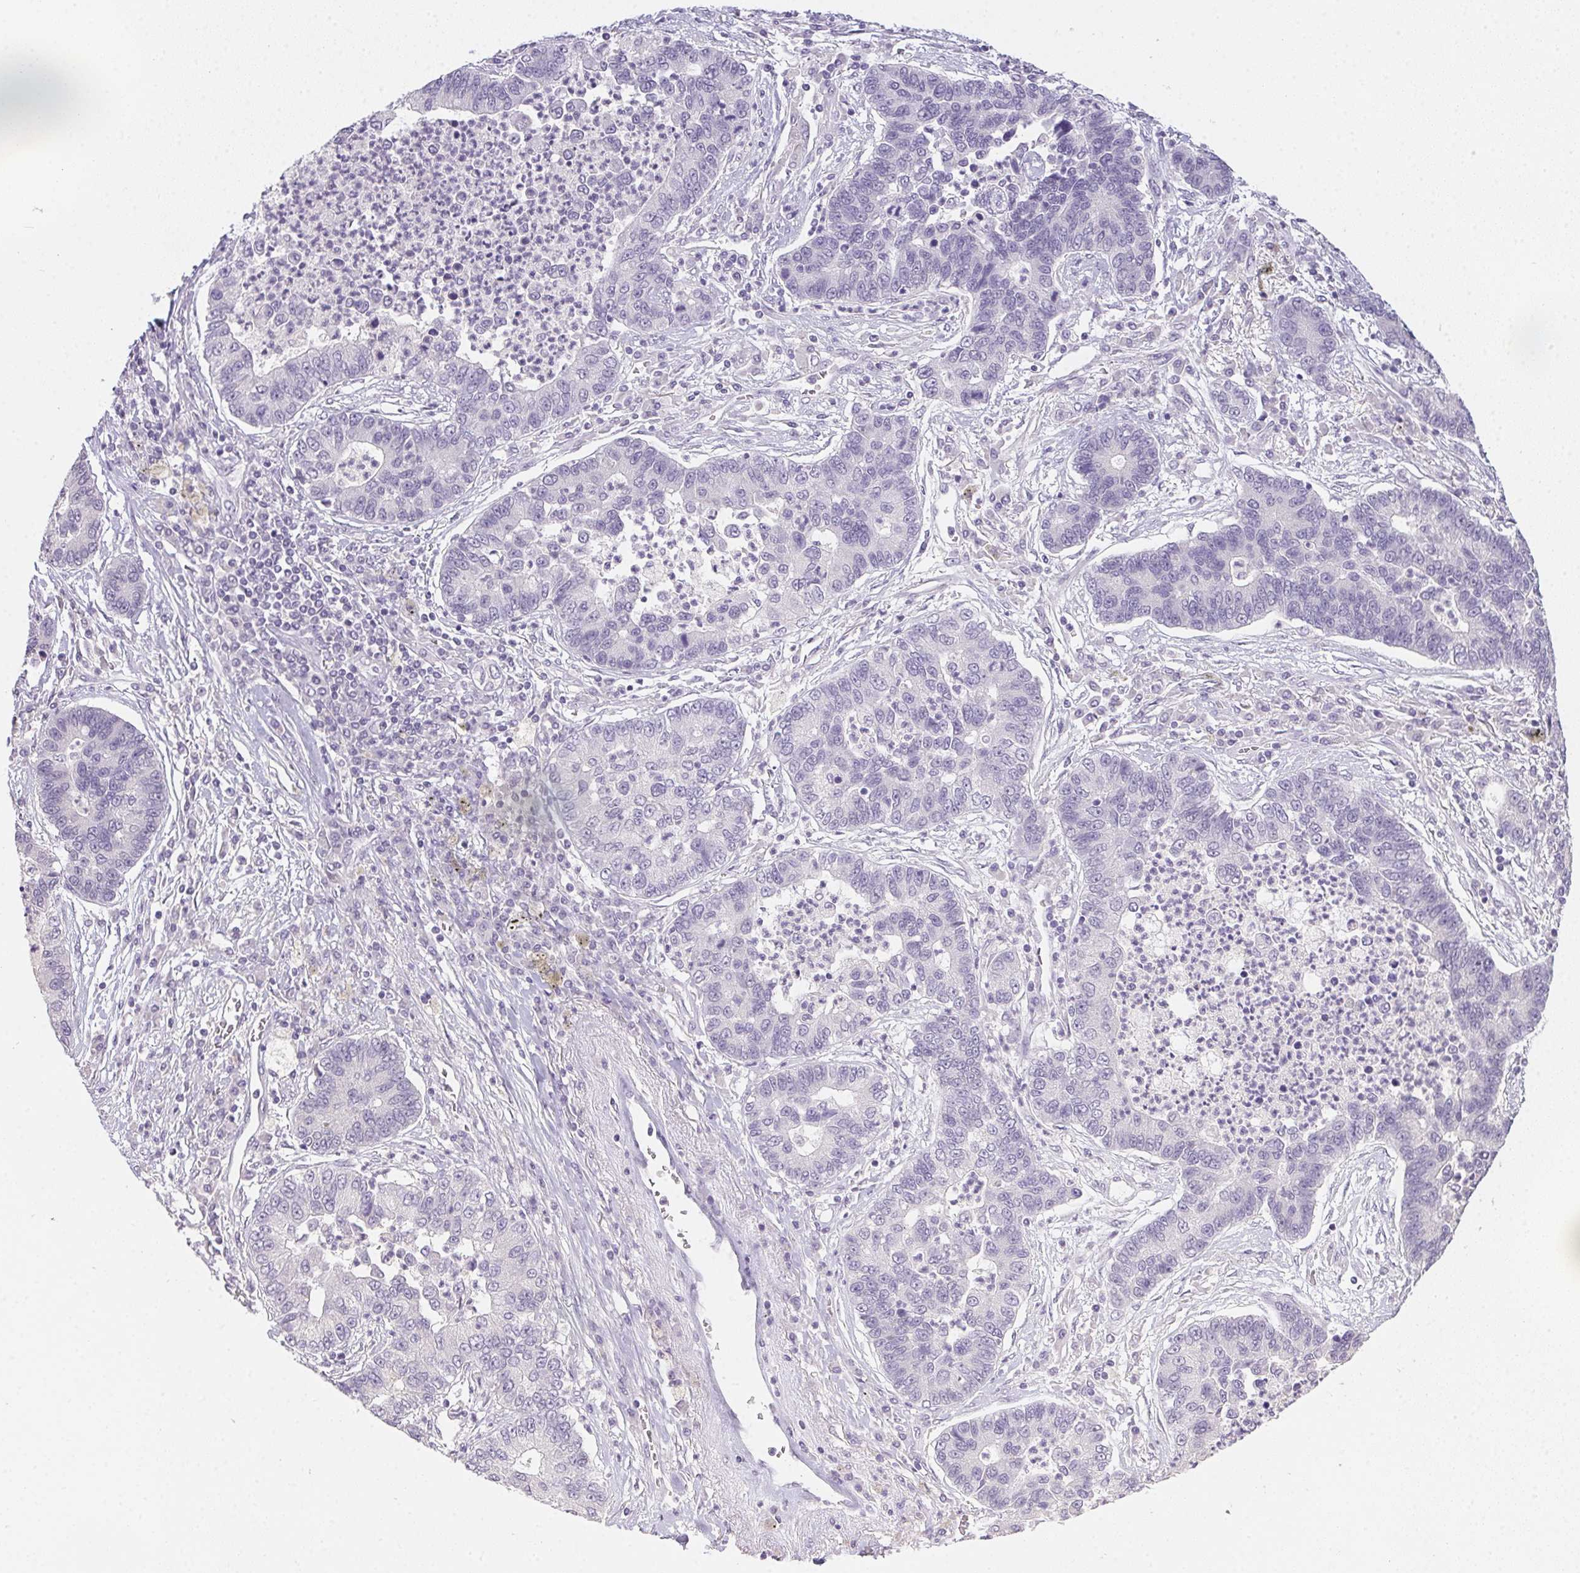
{"staining": {"intensity": "negative", "quantity": "none", "location": "none"}, "tissue": "lung cancer", "cell_type": "Tumor cells", "image_type": "cancer", "snomed": [{"axis": "morphology", "description": "Adenocarcinoma, NOS"}, {"axis": "topography", "description": "Lung"}], "caption": "A histopathology image of lung cancer stained for a protein displays no brown staining in tumor cells.", "gene": "ZBBX", "patient": {"sex": "female", "age": 57}}